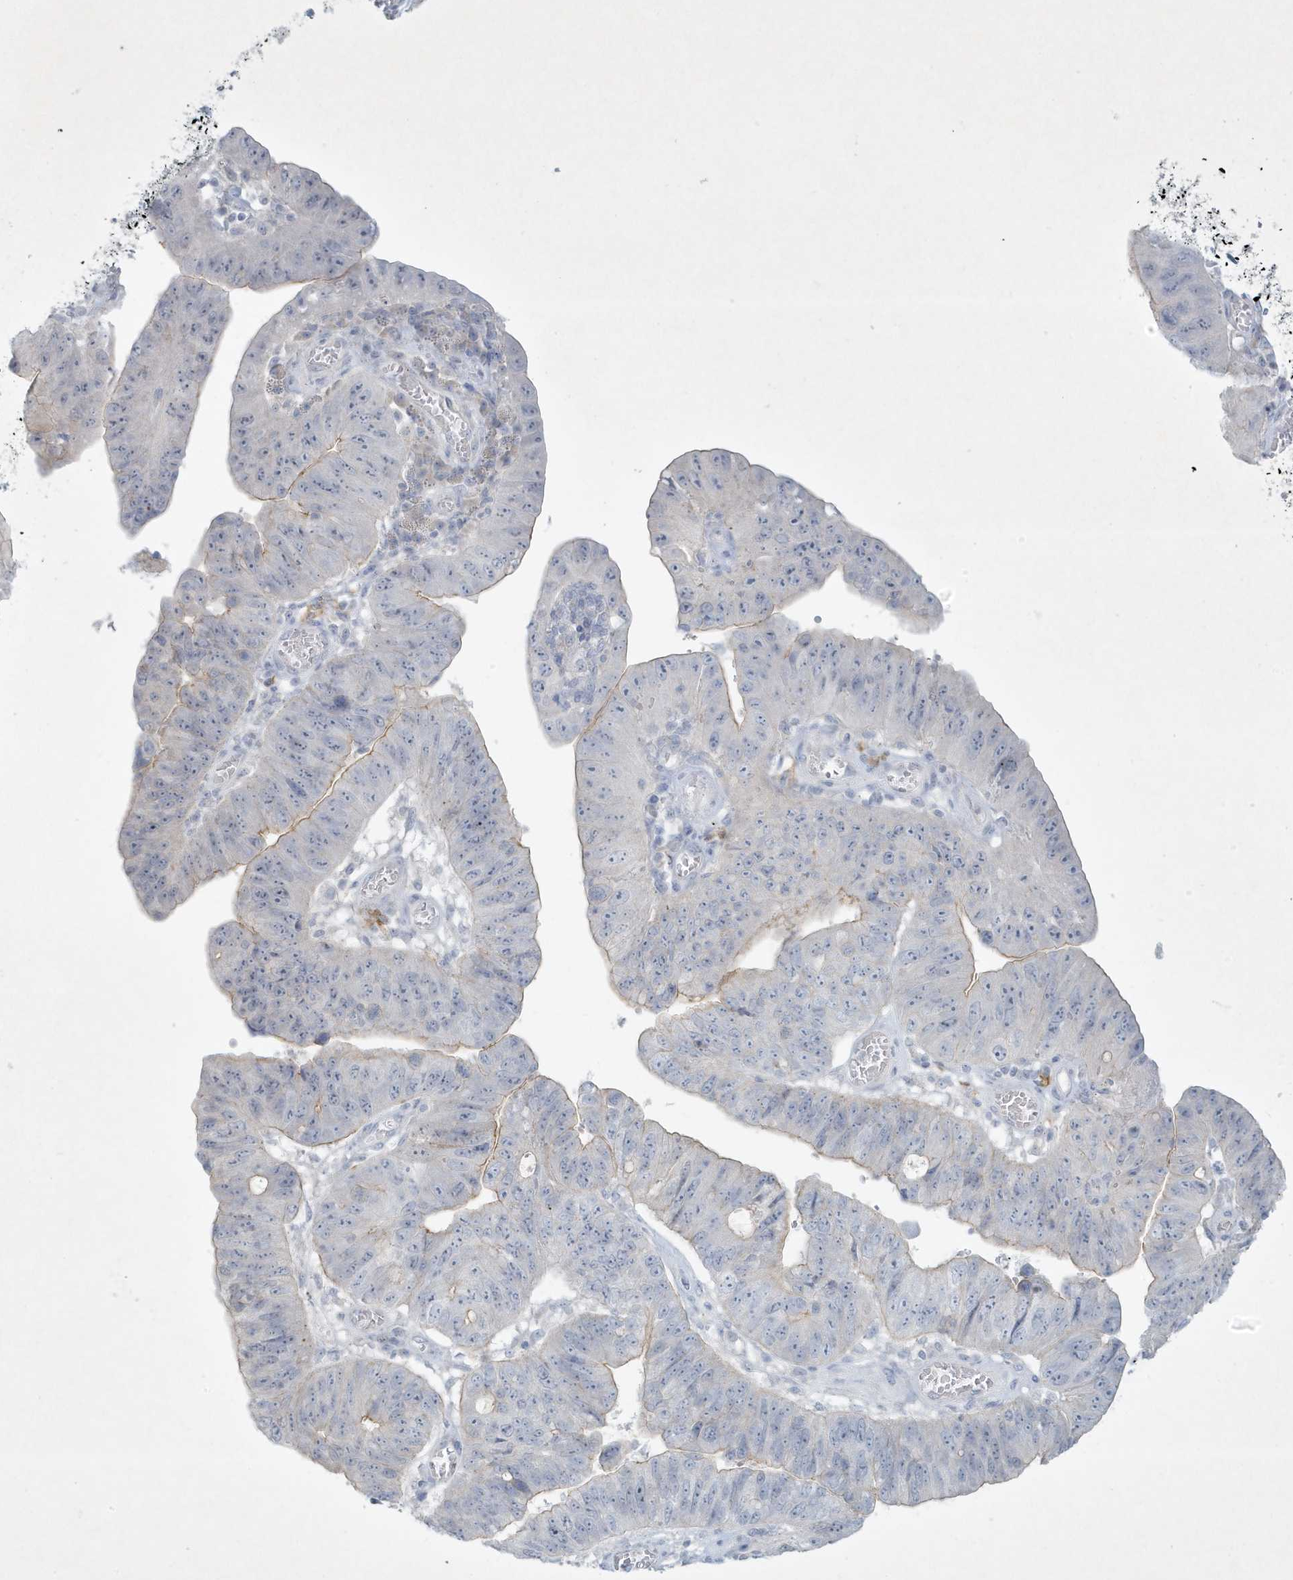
{"staining": {"intensity": "moderate", "quantity": "<25%", "location": "cytoplasmic/membranous"}, "tissue": "stomach cancer", "cell_type": "Tumor cells", "image_type": "cancer", "snomed": [{"axis": "morphology", "description": "Adenocarcinoma, NOS"}, {"axis": "topography", "description": "Stomach"}], "caption": "Stomach adenocarcinoma stained with a protein marker reveals moderate staining in tumor cells.", "gene": "CCDC24", "patient": {"sex": "male", "age": 59}}